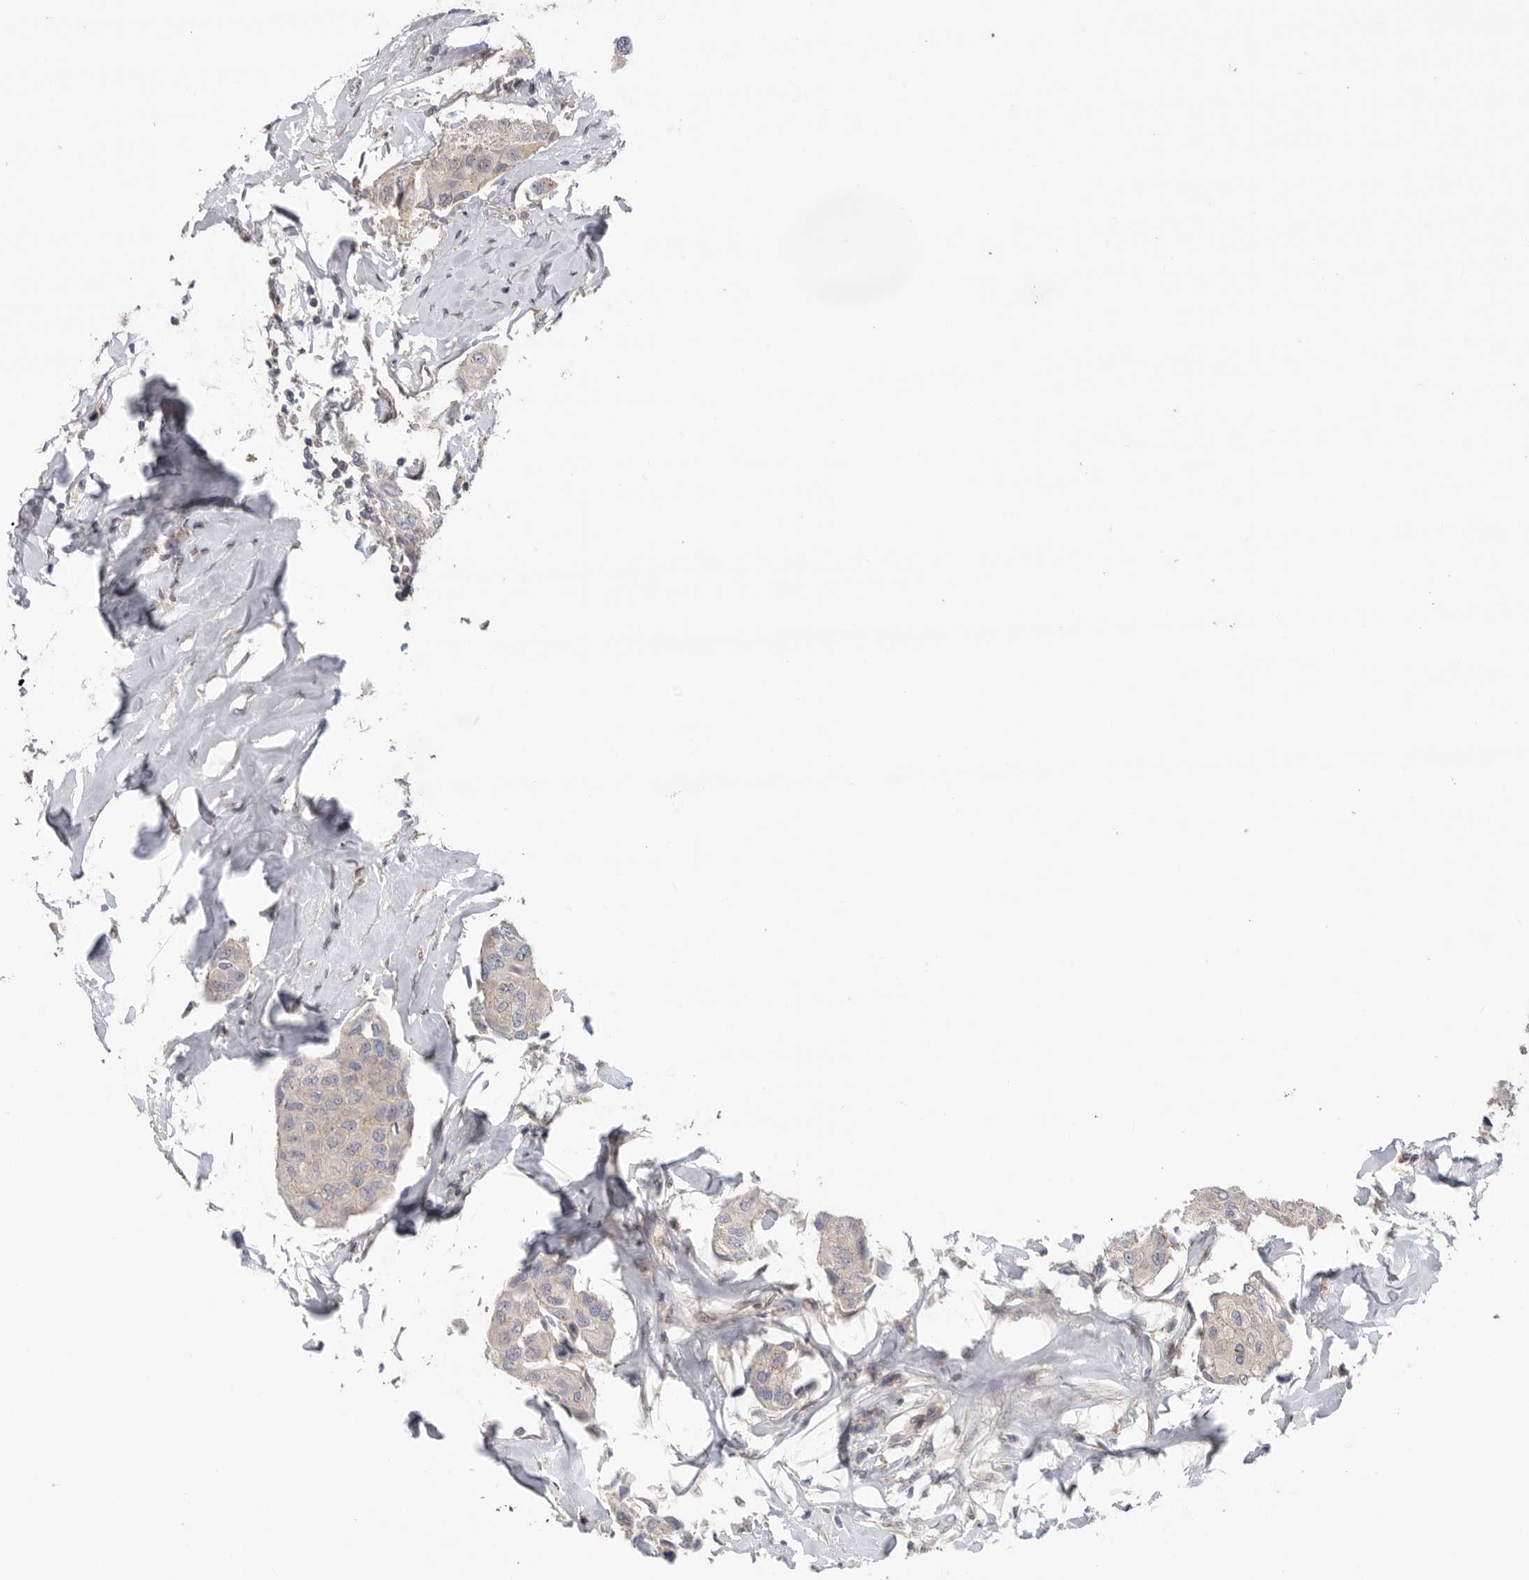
{"staining": {"intensity": "weak", "quantity": ">75%", "location": "cytoplasmic/membranous"}, "tissue": "breast cancer", "cell_type": "Tumor cells", "image_type": "cancer", "snomed": [{"axis": "morphology", "description": "Duct carcinoma"}, {"axis": "topography", "description": "Breast"}], "caption": "A high-resolution photomicrograph shows immunohistochemistry (IHC) staining of intraductal carcinoma (breast), which reveals weak cytoplasmic/membranous positivity in about >75% of tumor cells.", "gene": "KLK5", "patient": {"sex": "female", "age": 80}}